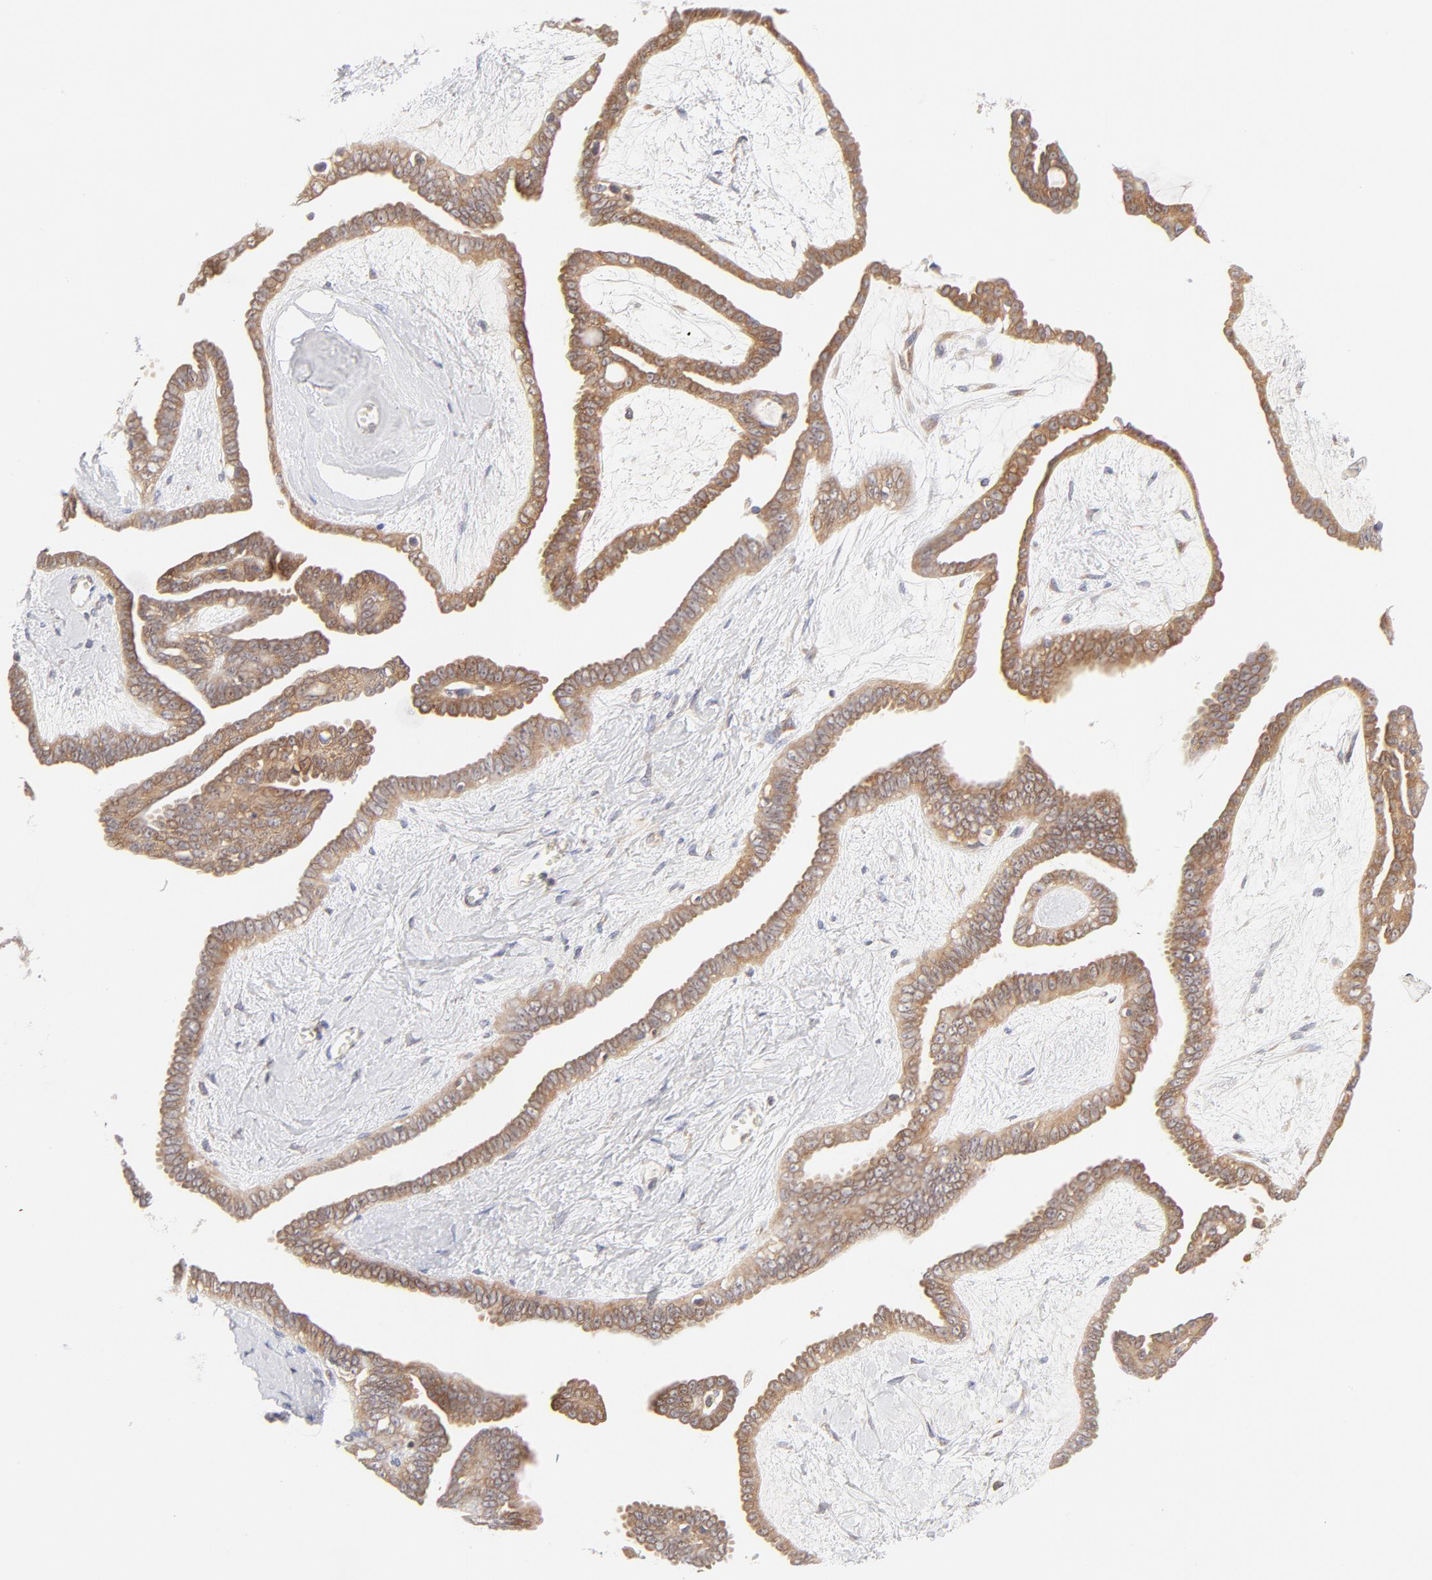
{"staining": {"intensity": "moderate", "quantity": ">75%", "location": "cytoplasmic/membranous"}, "tissue": "ovarian cancer", "cell_type": "Tumor cells", "image_type": "cancer", "snomed": [{"axis": "morphology", "description": "Cystadenocarcinoma, serous, NOS"}, {"axis": "topography", "description": "Ovary"}], "caption": "Ovarian serous cystadenocarcinoma was stained to show a protein in brown. There is medium levels of moderate cytoplasmic/membranous expression in approximately >75% of tumor cells.", "gene": "RPS6KA1", "patient": {"sex": "female", "age": 71}}